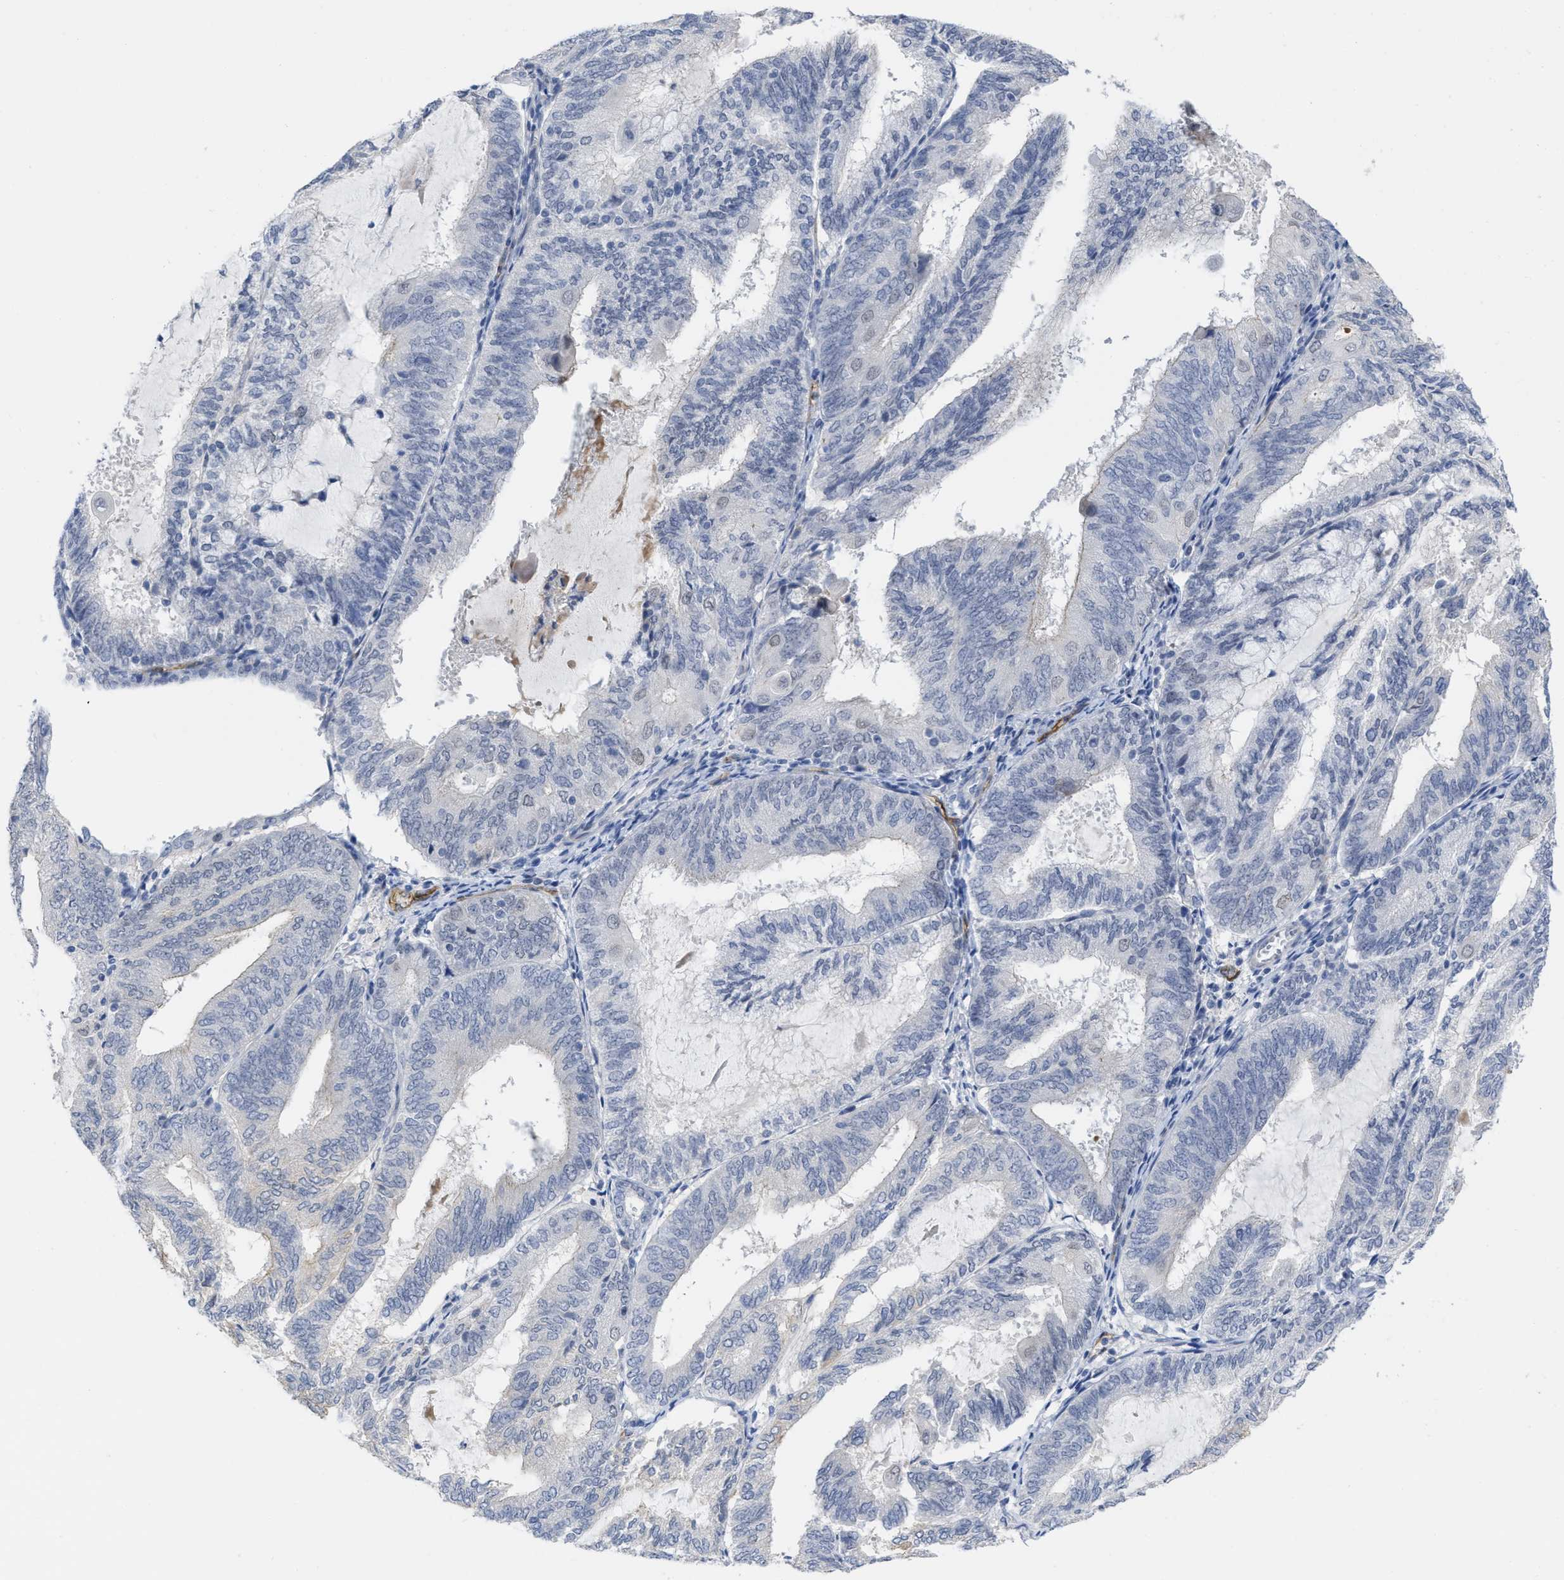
{"staining": {"intensity": "negative", "quantity": "none", "location": "none"}, "tissue": "endometrial cancer", "cell_type": "Tumor cells", "image_type": "cancer", "snomed": [{"axis": "morphology", "description": "Adenocarcinoma, NOS"}, {"axis": "topography", "description": "Endometrium"}], "caption": "High magnification brightfield microscopy of adenocarcinoma (endometrial) stained with DAB (brown) and counterstained with hematoxylin (blue): tumor cells show no significant expression.", "gene": "ACKR1", "patient": {"sex": "female", "age": 81}}